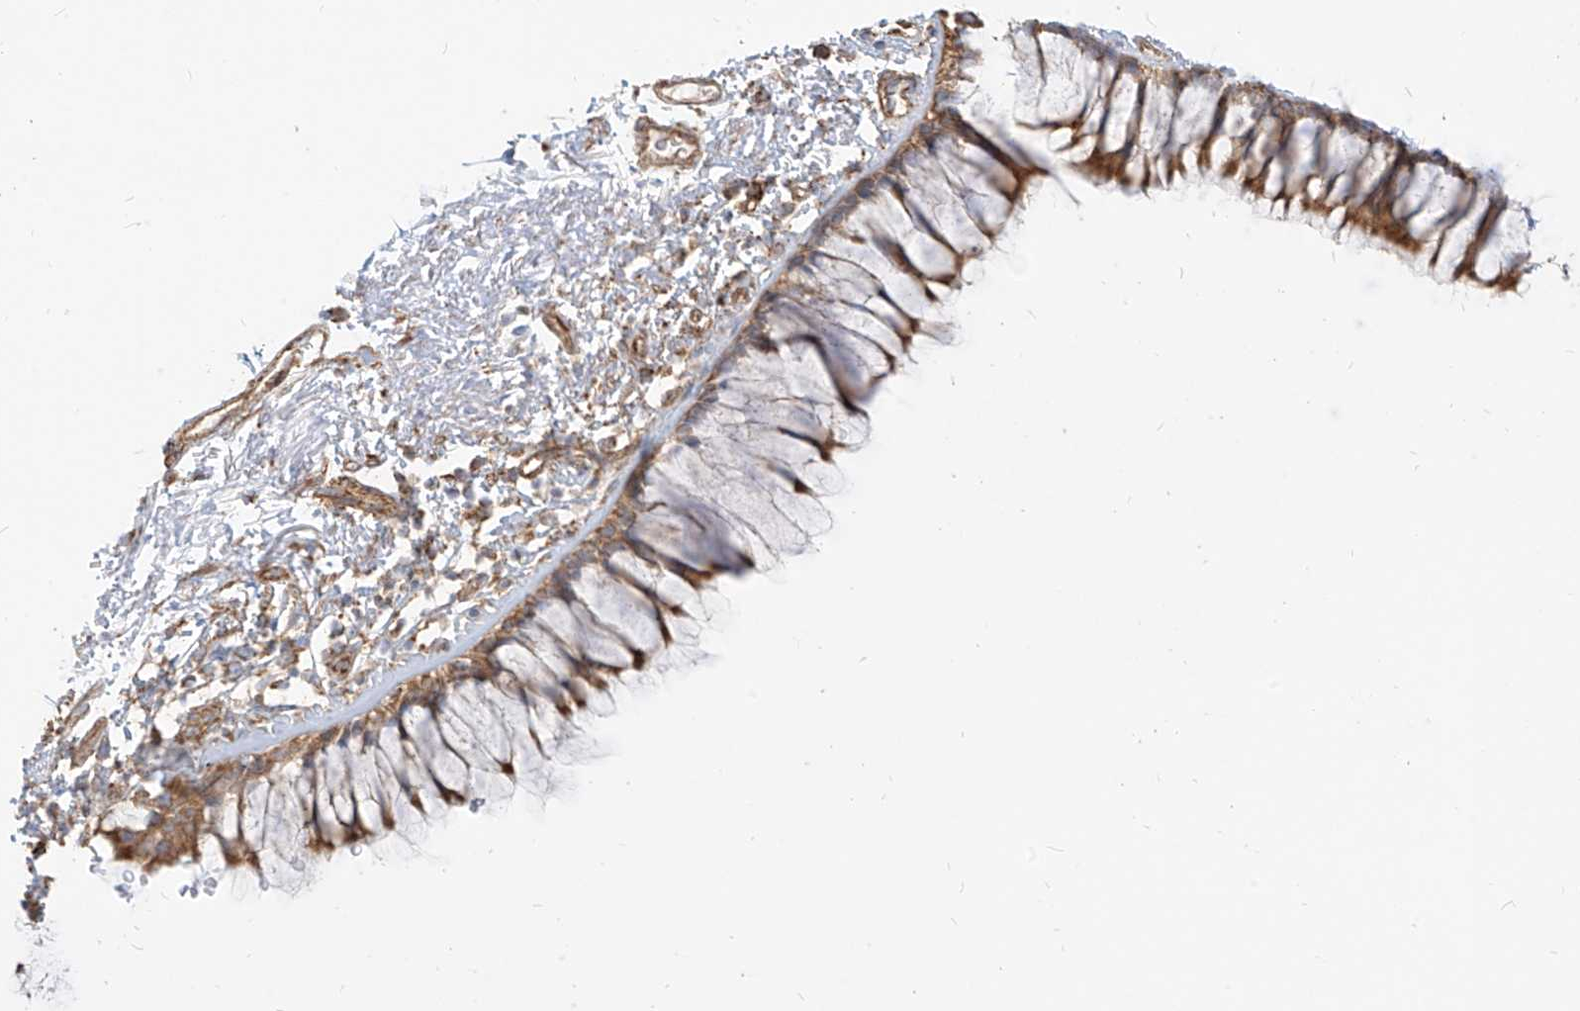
{"staining": {"intensity": "moderate", "quantity": ">75%", "location": "cytoplasmic/membranous"}, "tissue": "bronchus", "cell_type": "Respiratory epithelial cells", "image_type": "normal", "snomed": [{"axis": "morphology", "description": "Normal tissue, NOS"}, {"axis": "topography", "description": "Cartilage tissue"}, {"axis": "topography", "description": "Bronchus"}], "caption": "Human bronchus stained with a brown dye exhibits moderate cytoplasmic/membranous positive positivity in about >75% of respiratory epithelial cells.", "gene": "PLCL1", "patient": {"sex": "female", "age": 73}}